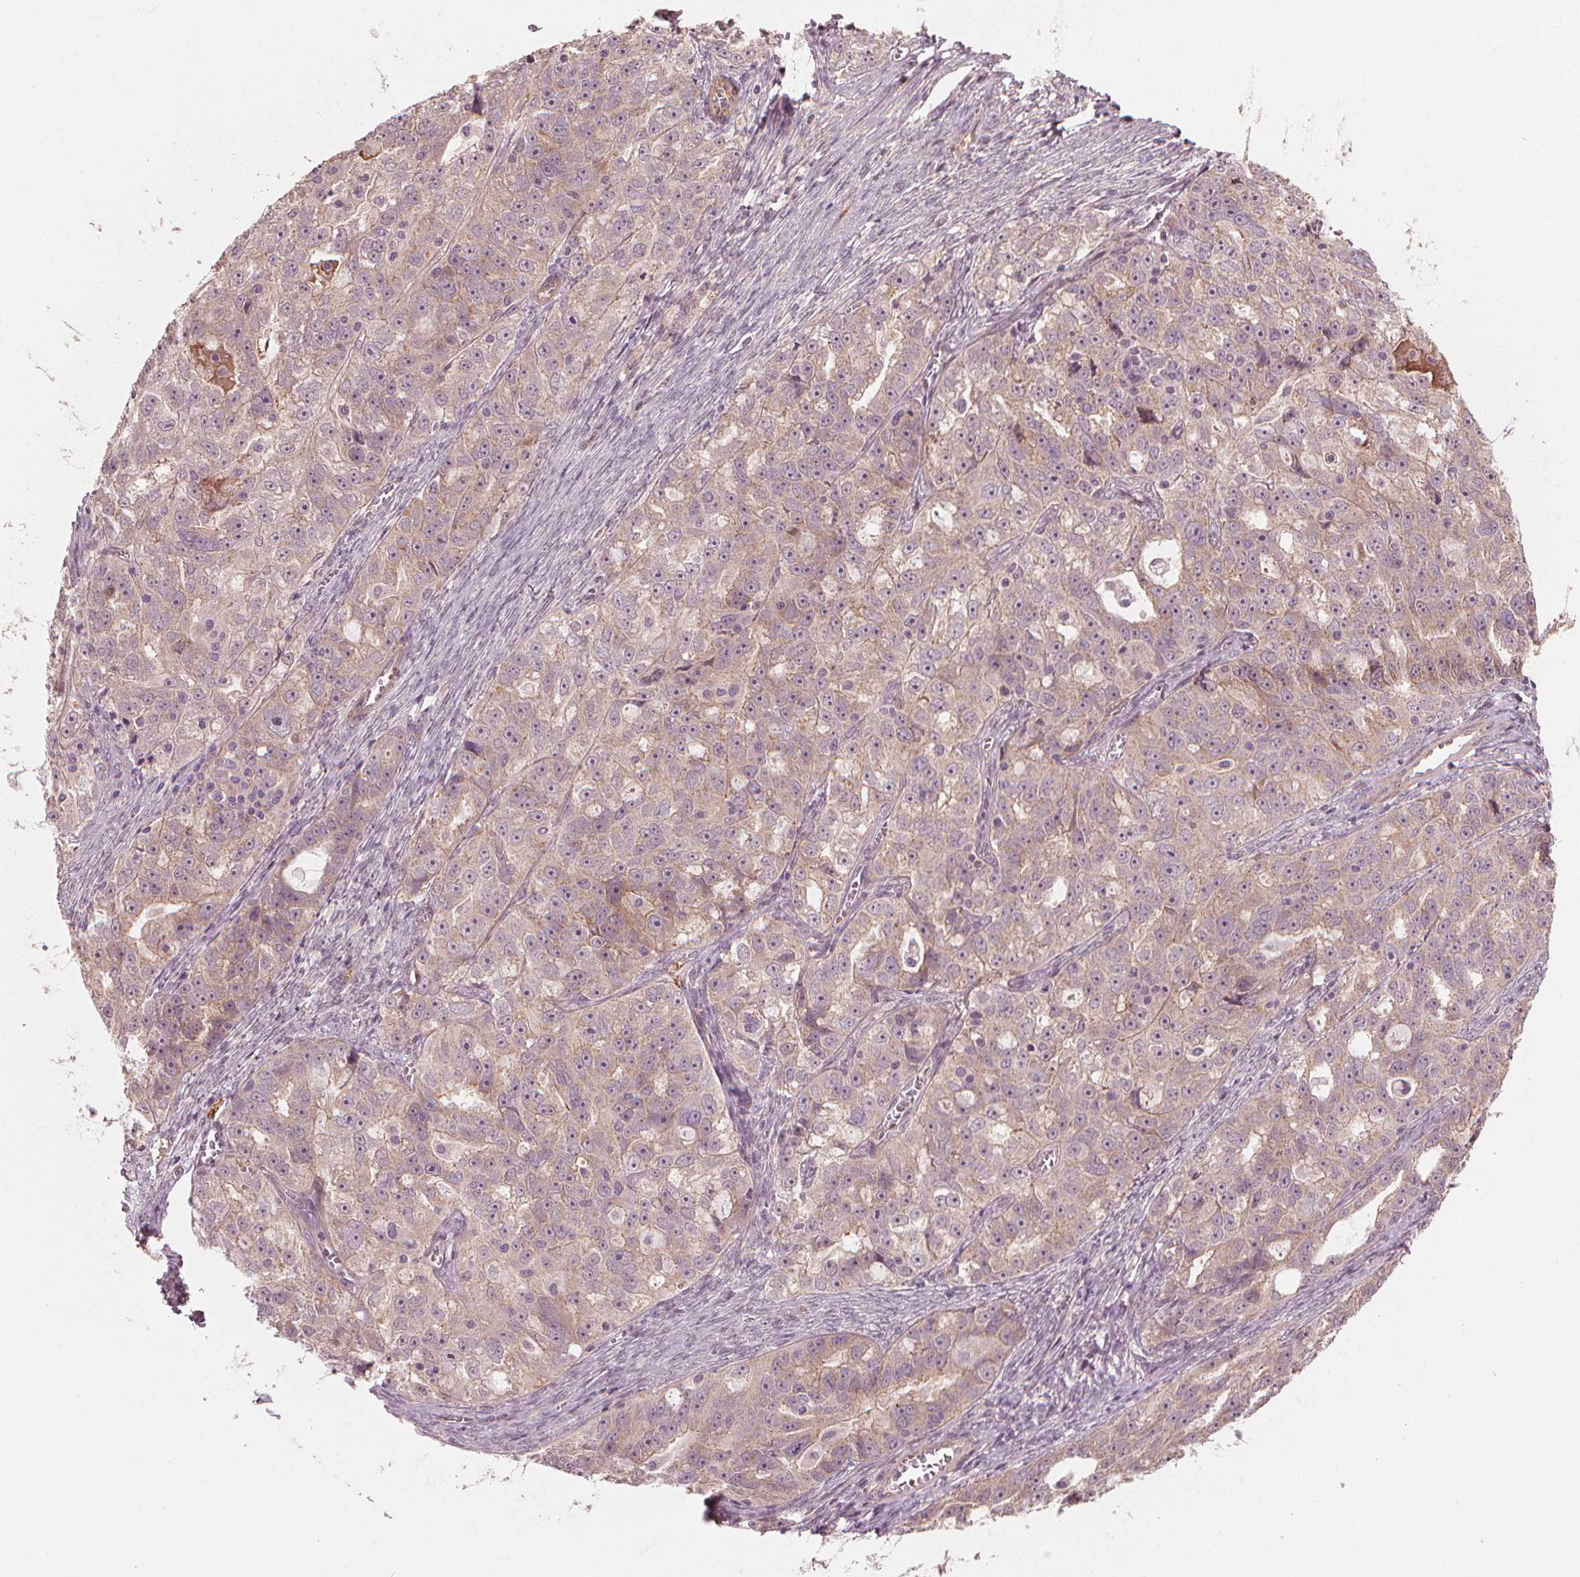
{"staining": {"intensity": "negative", "quantity": "none", "location": "none"}, "tissue": "ovarian cancer", "cell_type": "Tumor cells", "image_type": "cancer", "snomed": [{"axis": "morphology", "description": "Cystadenocarcinoma, serous, NOS"}, {"axis": "topography", "description": "Ovary"}], "caption": "Ovarian cancer (serous cystadenocarcinoma) was stained to show a protein in brown. There is no significant staining in tumor cells. (Stains: DAB IHC with hematoxylin counter stain, Microscopy: brightfield microscopy at high magnification).", "gene": "CLBA1", "patient": {"sex": "female", "age": 51}}